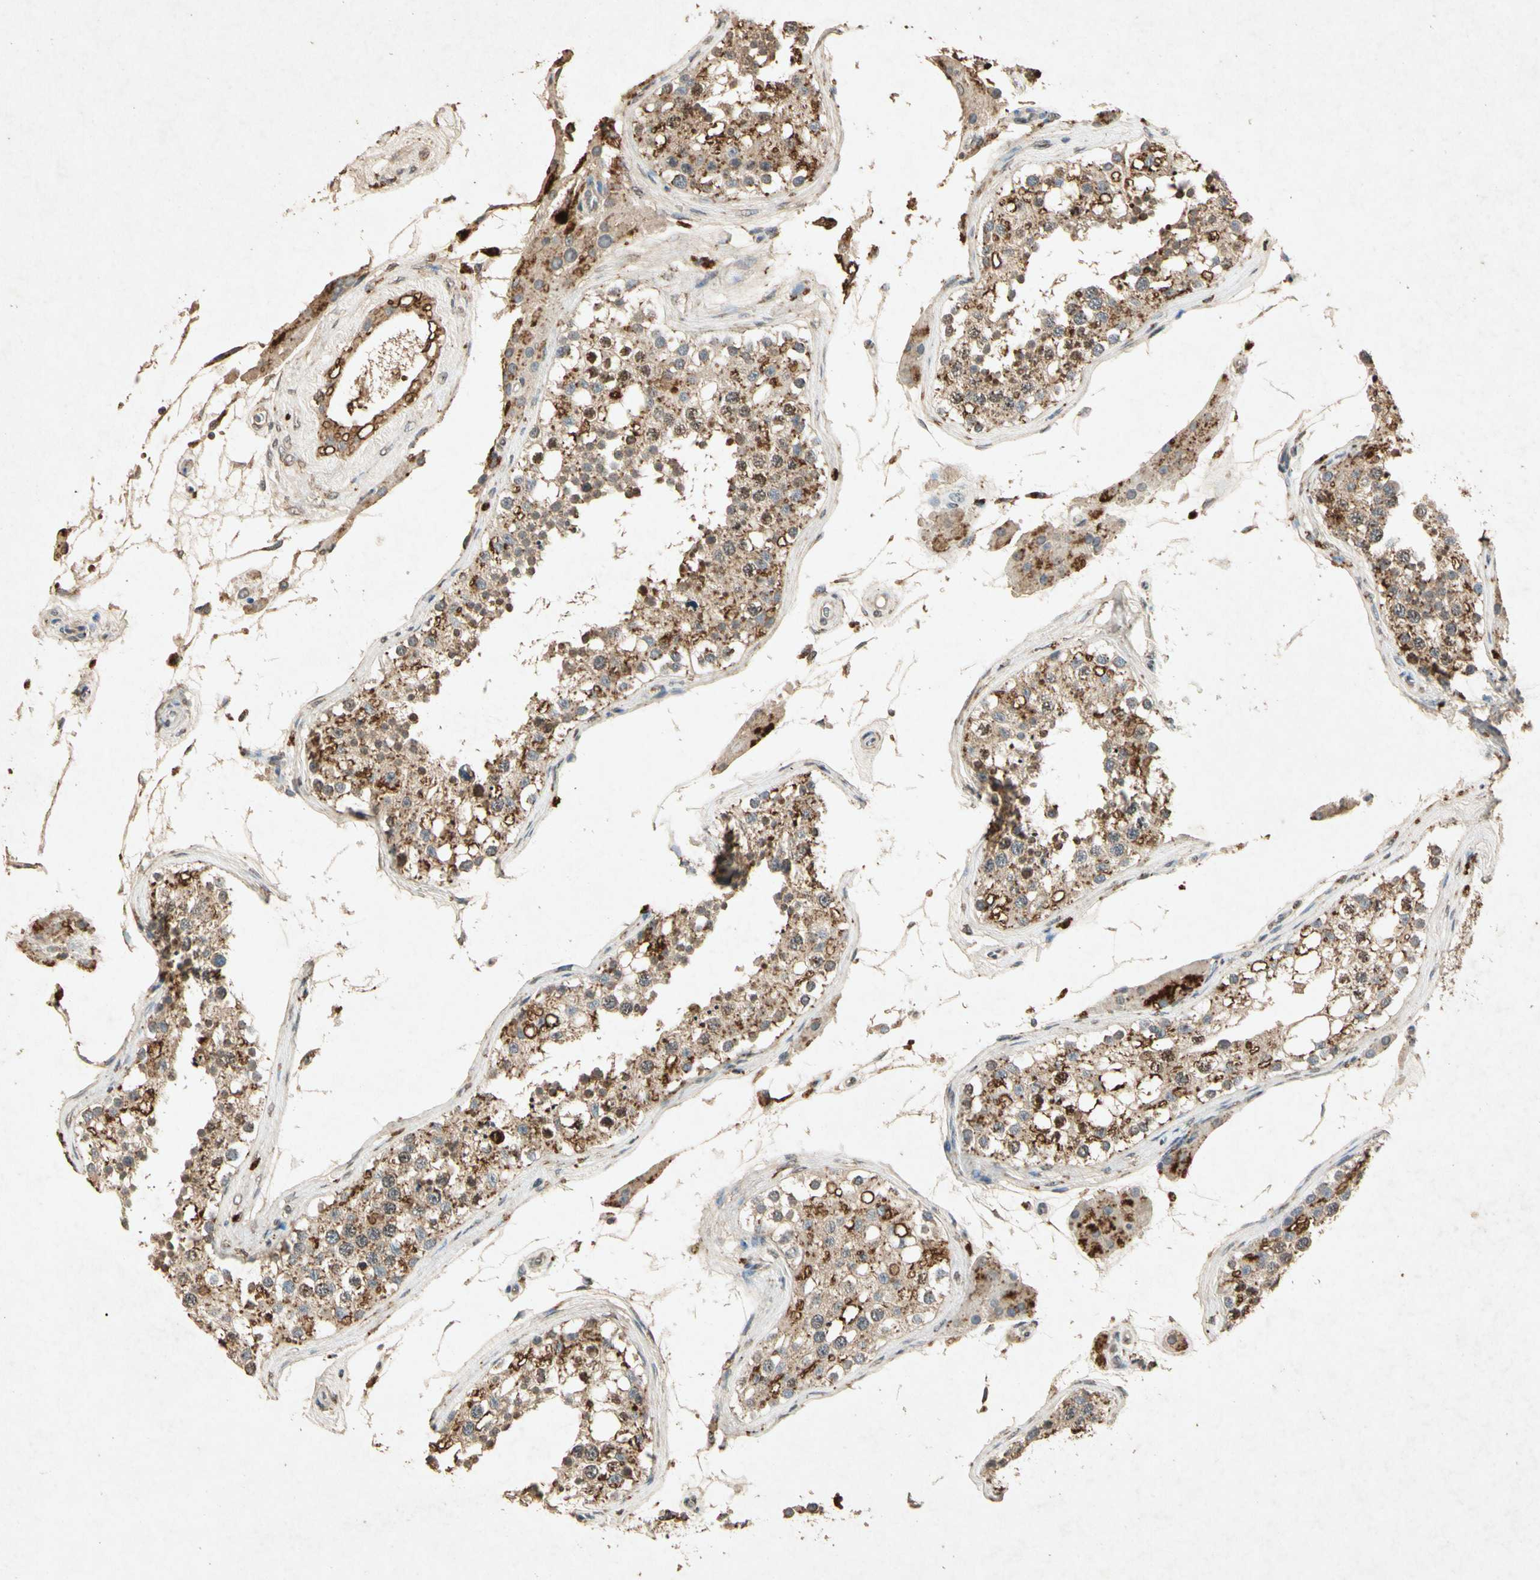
{"staining": {"intensity": "moderate", "quantity": ">75%", "location": "cytoplasmic/membranous"}, "tissue": "testis", "cell_type": "Cells in seminiferous ducts", "image_type": "normal", "snomed": [{"axis": "morphology", "description": "Normal tissue, NOS"}, {"axis": "topography", "description": "Testis"}], "caption": "Approximately >75% of cells in seminiferous ducts in unremarkable testis demonstrate moderate cytoplasmic/membranous protein positivity as visualized by brown immunohistochemical staining.", "gene": "MSRB1", "patient": {"sex": "male", "age": 68}}